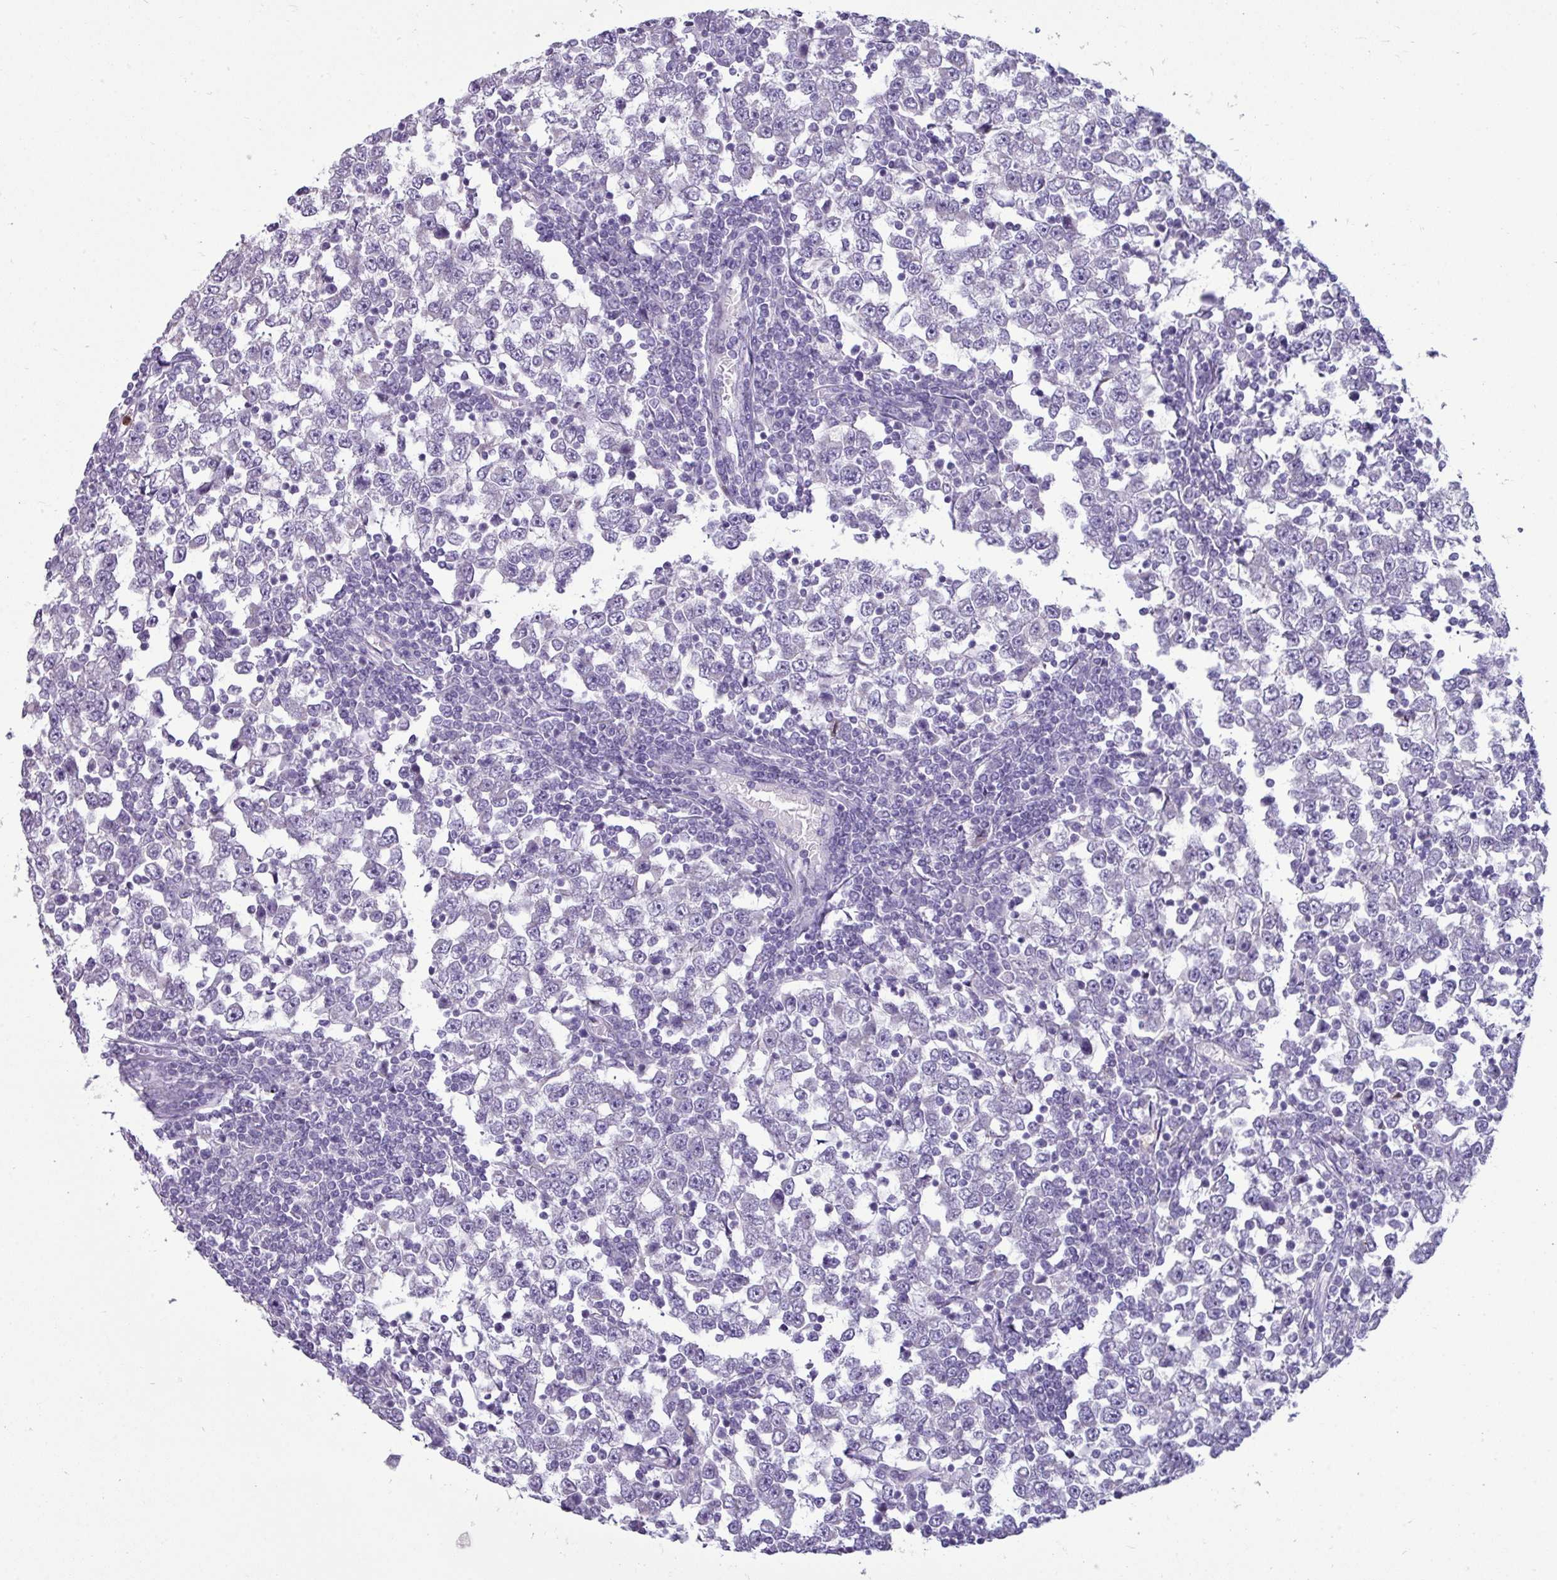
{"staining": {"intensity": "negative", "quantity": "none", "location": "none"}, "tissue": "testis cancer", "cell_type": "Tumor cells", "image_type": "cancer", "snomed": [{"axis": "morphology", "description": "Seminoma, NOS"}, {"axis": "topography", "description": "Testis"}], "caption": "A high-resolution image shows immunohistochemistry staining of testis cancer (seminoma), which shows no significant positivity in tumor cells. (Stains: DAB immunohistochemistry with hematoxylin counter stain, Microscopy: brightfield microscopy at high magnification).", "gene": "TRIM39", "patient": {"sex": "male", "age": 65}}